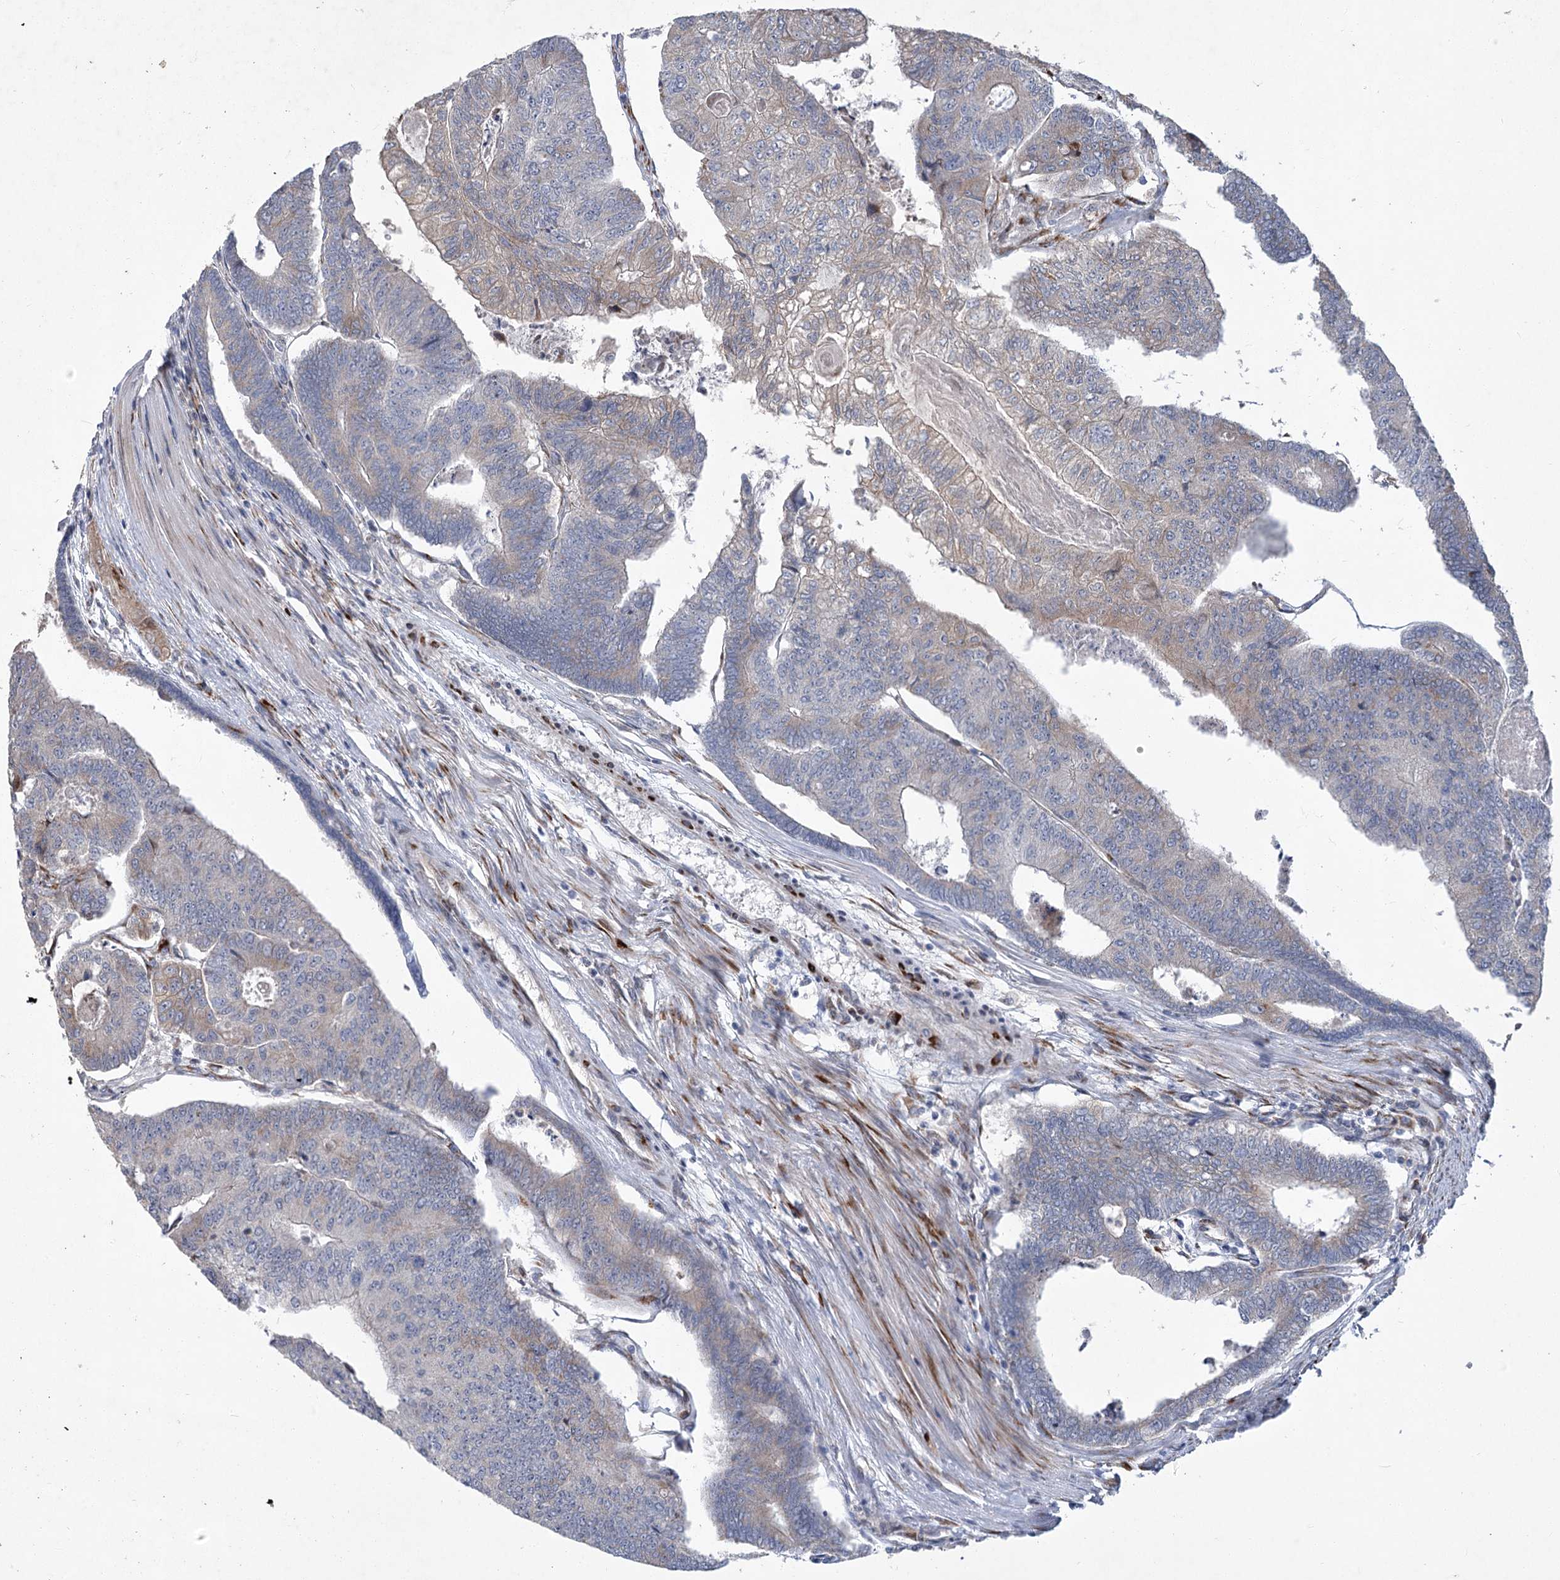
{"staining": {"intensity": "weak", "quantity": "<25%", "location": "cytoplasmic/membranous"}, "tissue": "colorectal cancer", "cell_type": "Tumor cells", "image_type": "cancer", "snomed": [{"axis": "morphology", "description": "Adenocarcinoma, NOS"}, {"axis": "topography", "description": "Colon"}], "caption": "Colorectal cancer (adenocarcinoma) was stained to show a protein in brown. There is no significant positivity in tumor cells. (DAB (3,3'-diaminobenzidine) IHC with hematoxylin counter stain).", "gene": "GCNT4", "patient": {"sex": "female", "age": 67}}